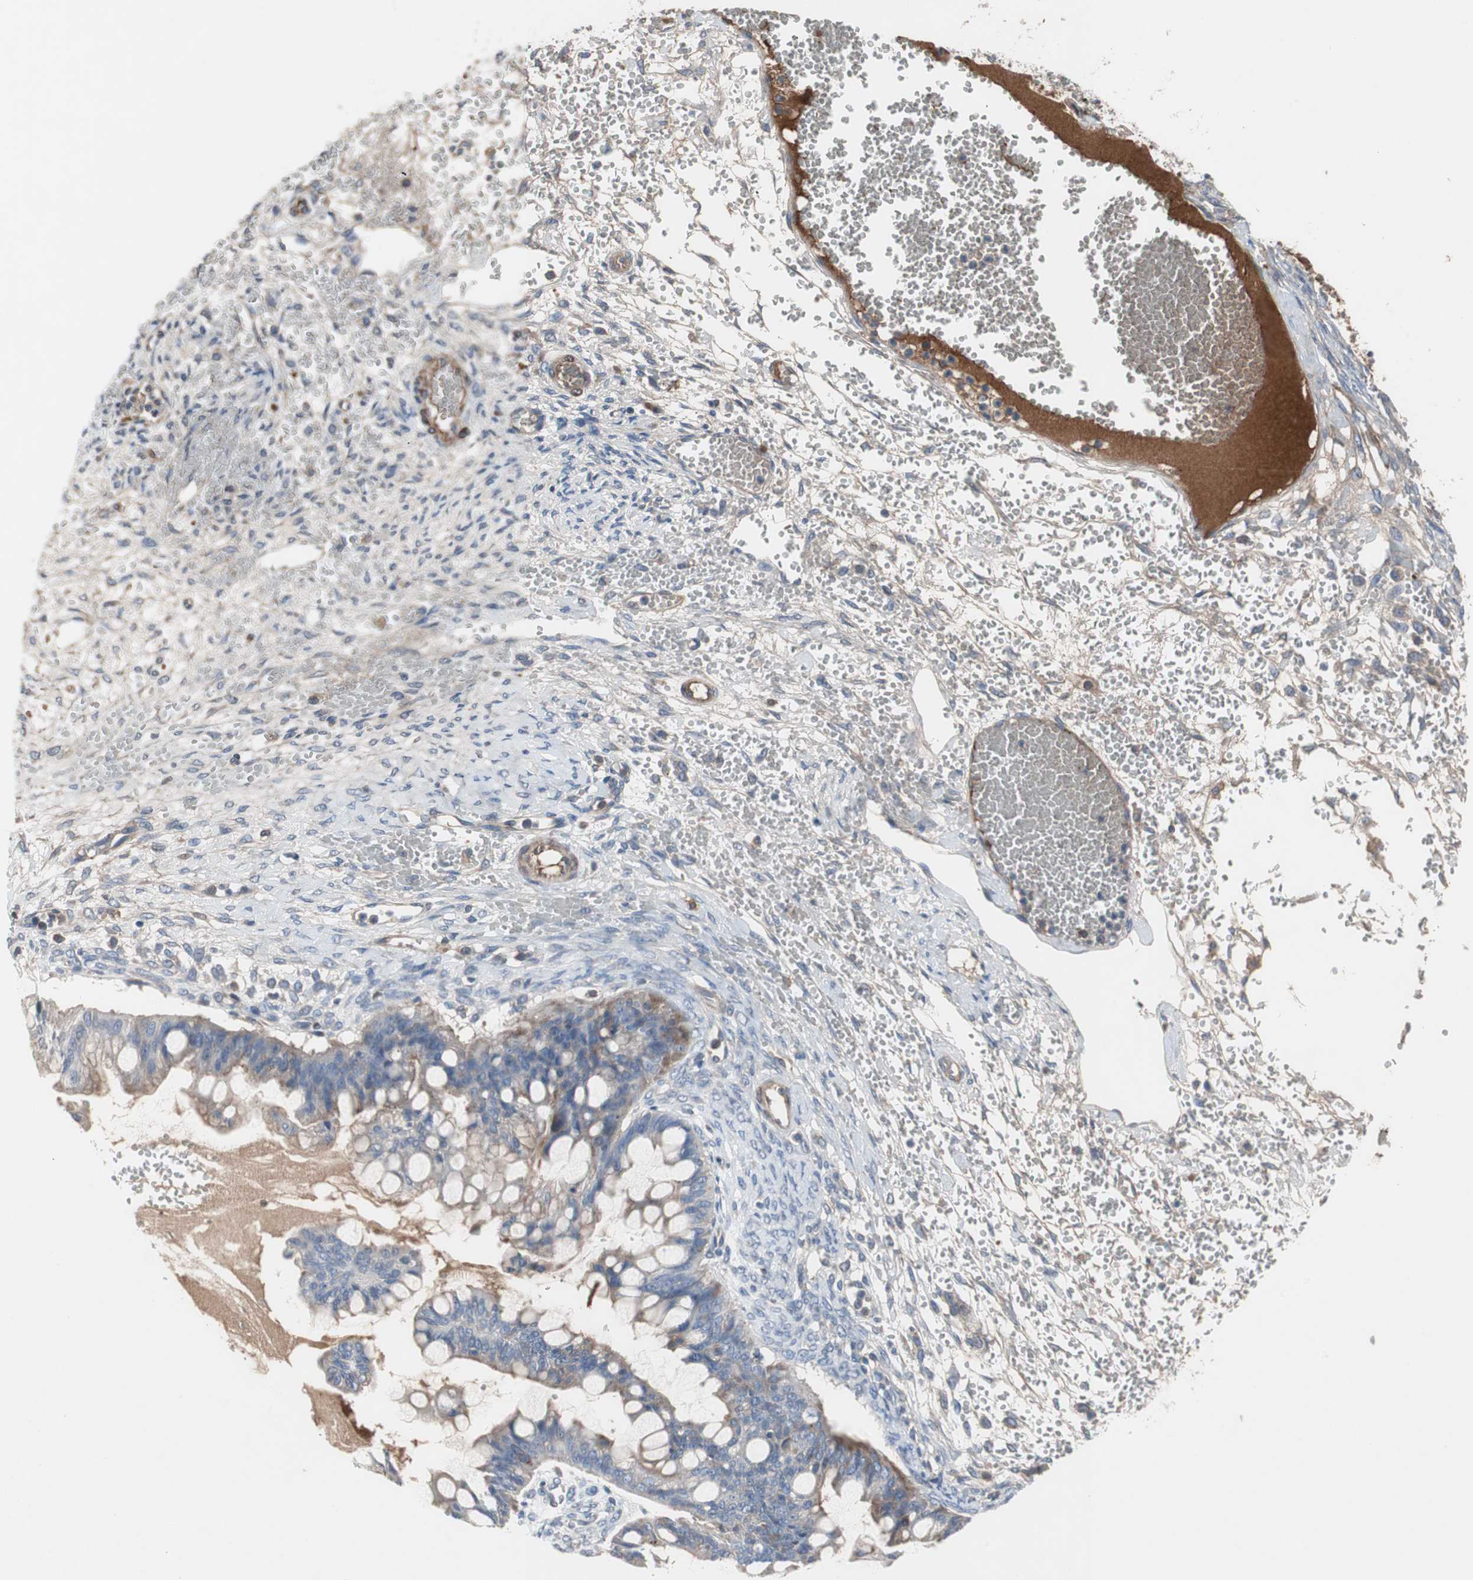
{"staining": {"intensity": "weak", "quantity": "<25%", "location": "cytoplasmic/membranous"}, "tissue": "ovarian cancer", "cell_type": "Tumor cells", "image_type": "cancer", "snomed": [{"axis": "morphology", "description": "Cystadenocarcinoma, mucinous, NOS"}, {"axis": "topography", "description": "Ovary"}], "caption": "The photomicrograph demonstrates no staining of tumor cells in mucinous cystadenocarcinoma (ovarian).", "gene": "SORT1", "patient": {"sex": "female", "age": 73}}